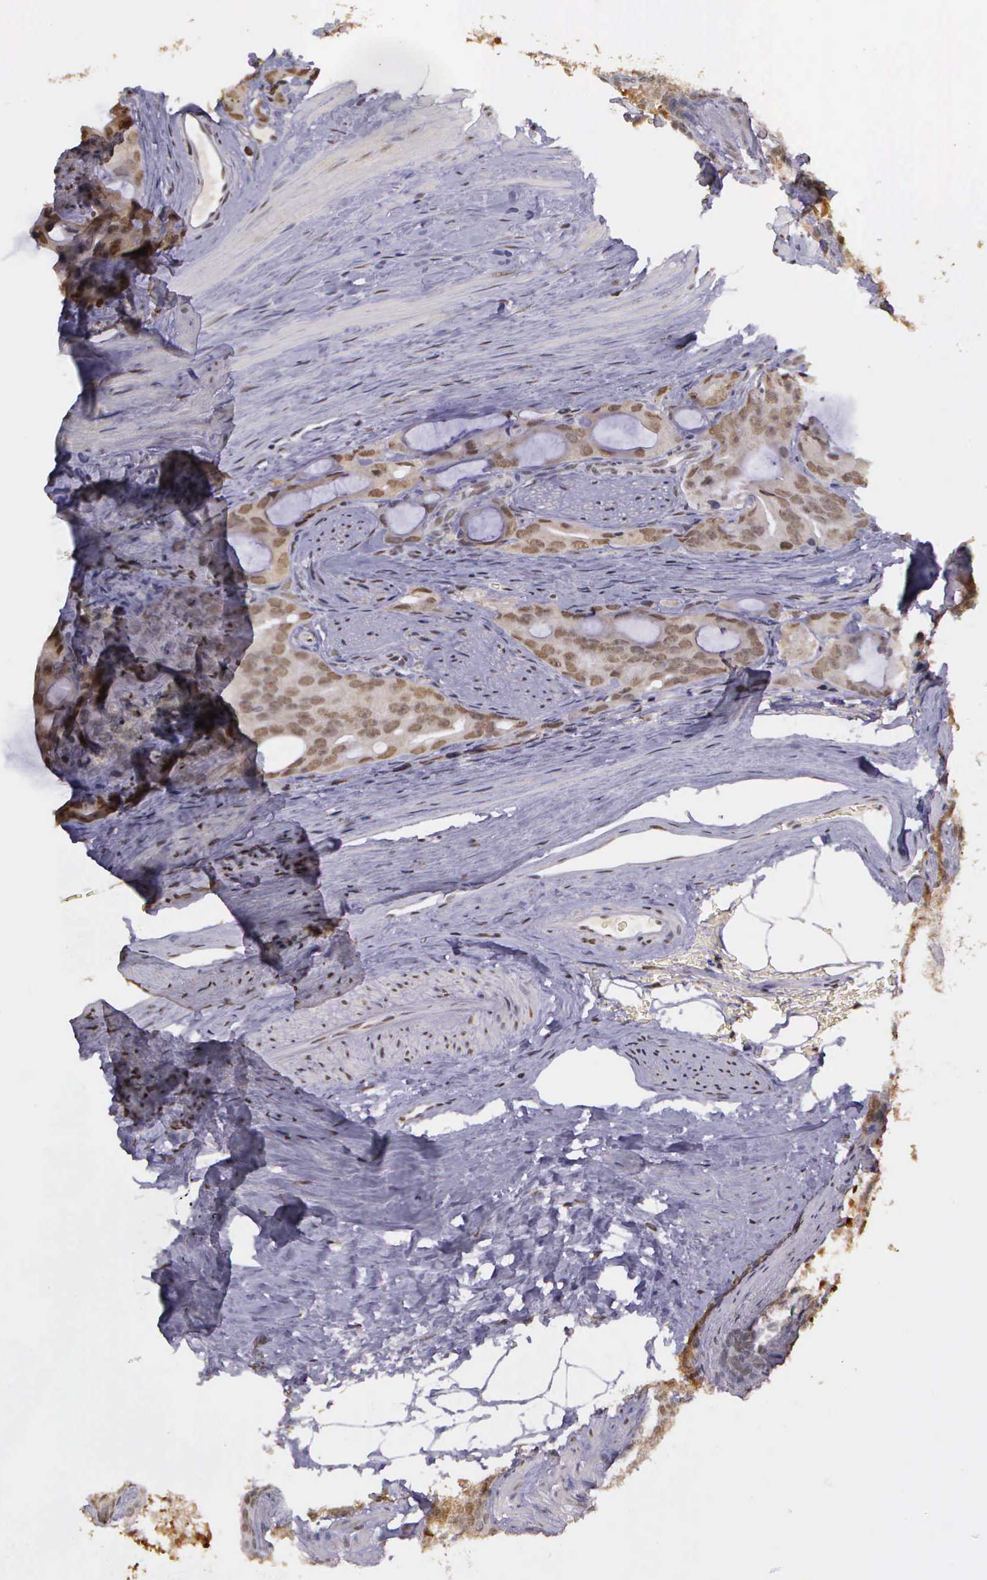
{"staining": {"intensity": "weak", "quantity": ">75%", "location": "nuclear"}, "tissue": "prostate cancer", "cell_type": "Tumor cells", "image_type": "cancer", "snomed": [{"axis": "morphology", "description": "Adenocarcinoma, Medium grade"}, {"axis": "topography", "description": "Prostate"}], "caption": "This histopathology image shows immunohistochemistry (IHC) staining of human medium-grade adenocarcinoma (prostate), with low weak nuclear expression in approximately >75% of tumor cells.", "gene": "ARMCX5", "patient": {"sex": "male", "age": 53}}